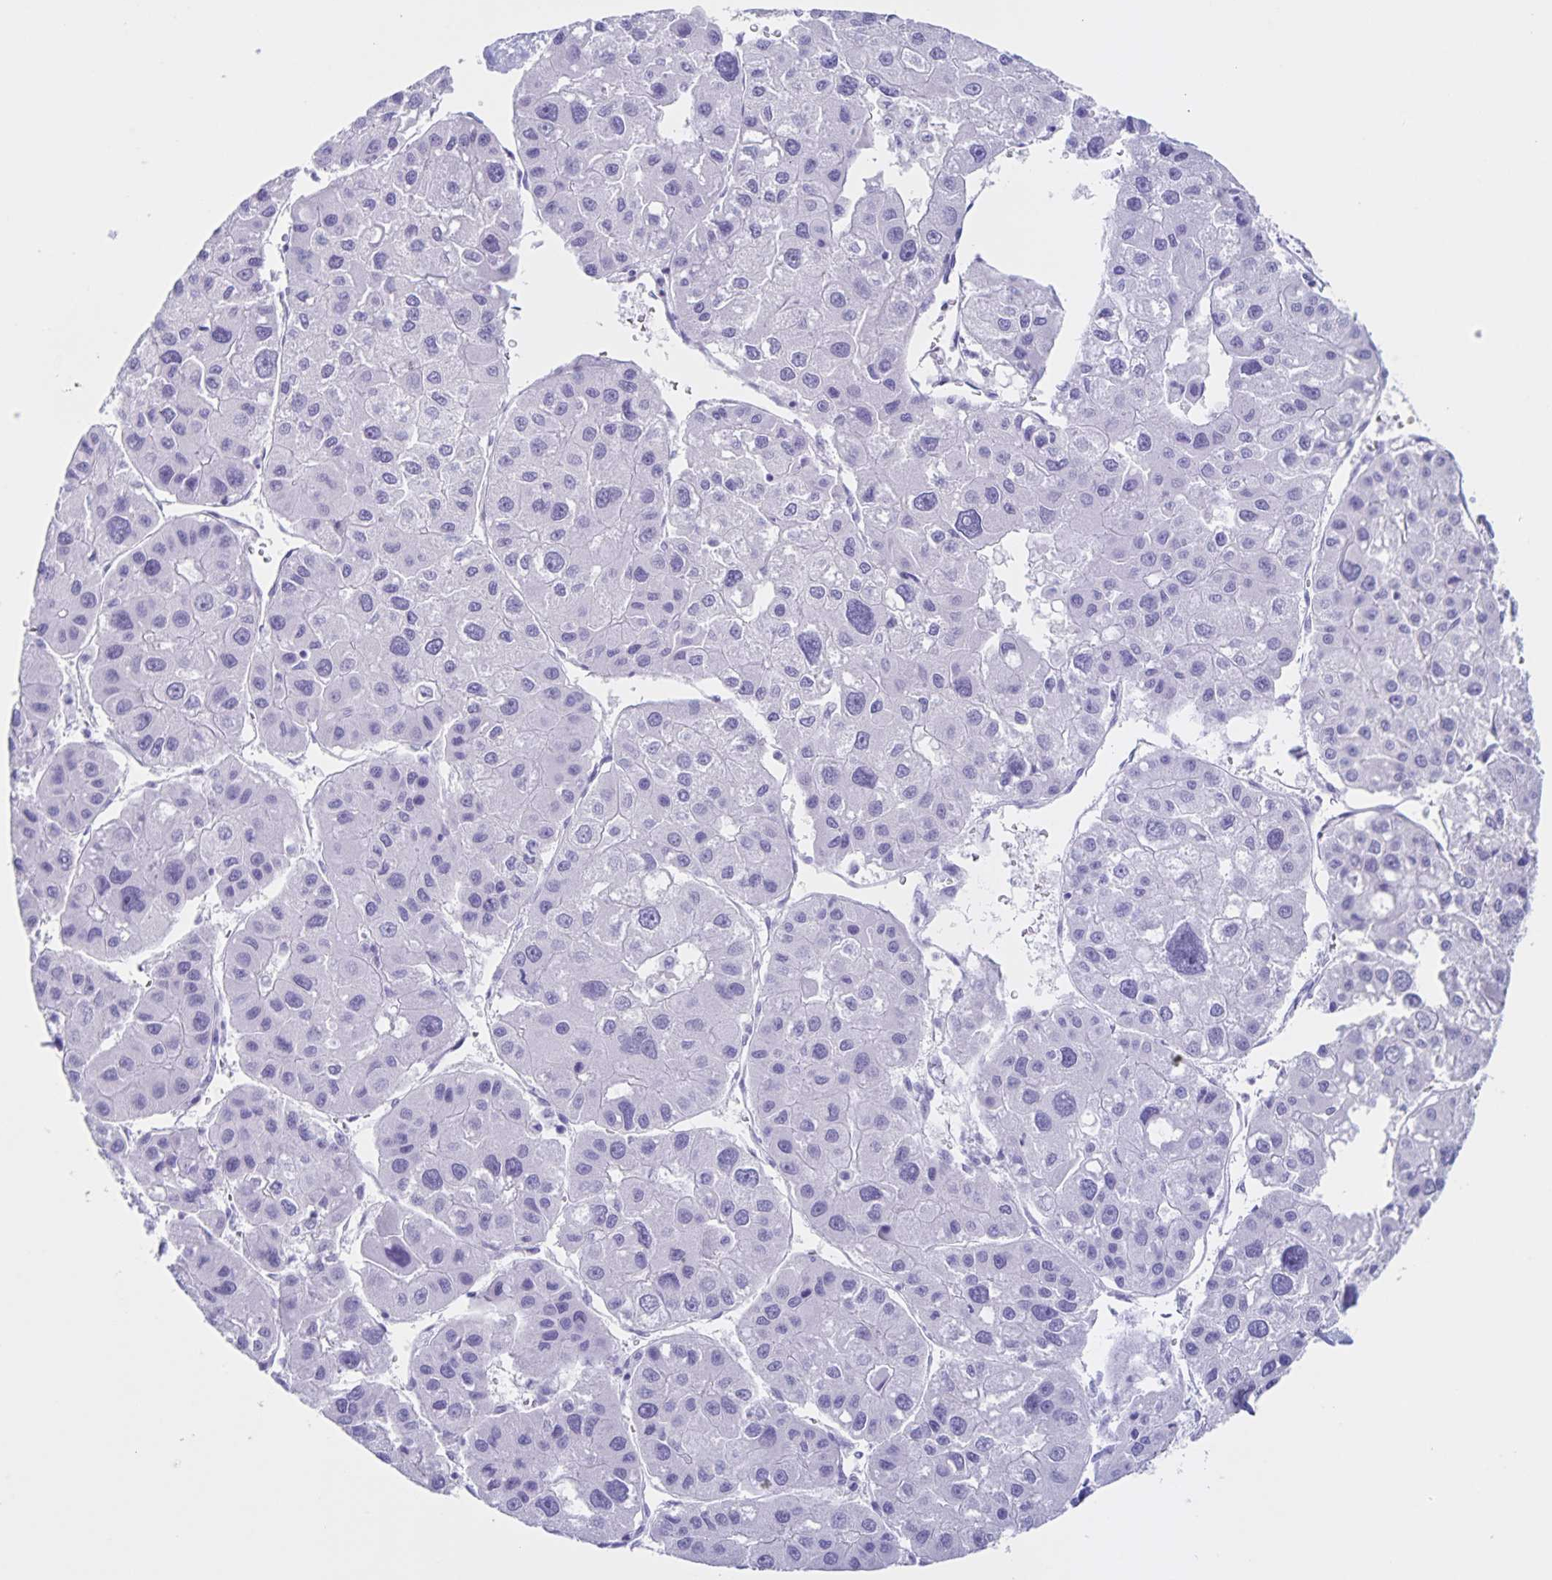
{"staining": {"intensity": "negative", "quantity": "none", "location": "none"}, "tissue": "liver cancer", "cell_type": "Tumor cells", "image_type": "cancer", "snomed": [{"axis": "morphology", "description": "Carcinoma, Hepatocellular, NOS"}, {"axis": "topography", "description": "Liver"}], "caption": "A micrograph of liver cancer (hepatocellular carcinoma) stained for a protein exhibits no brown staining in tumor cells.", "gene": "C12orf56", "patient": {"sex": "male", "age": 73}}